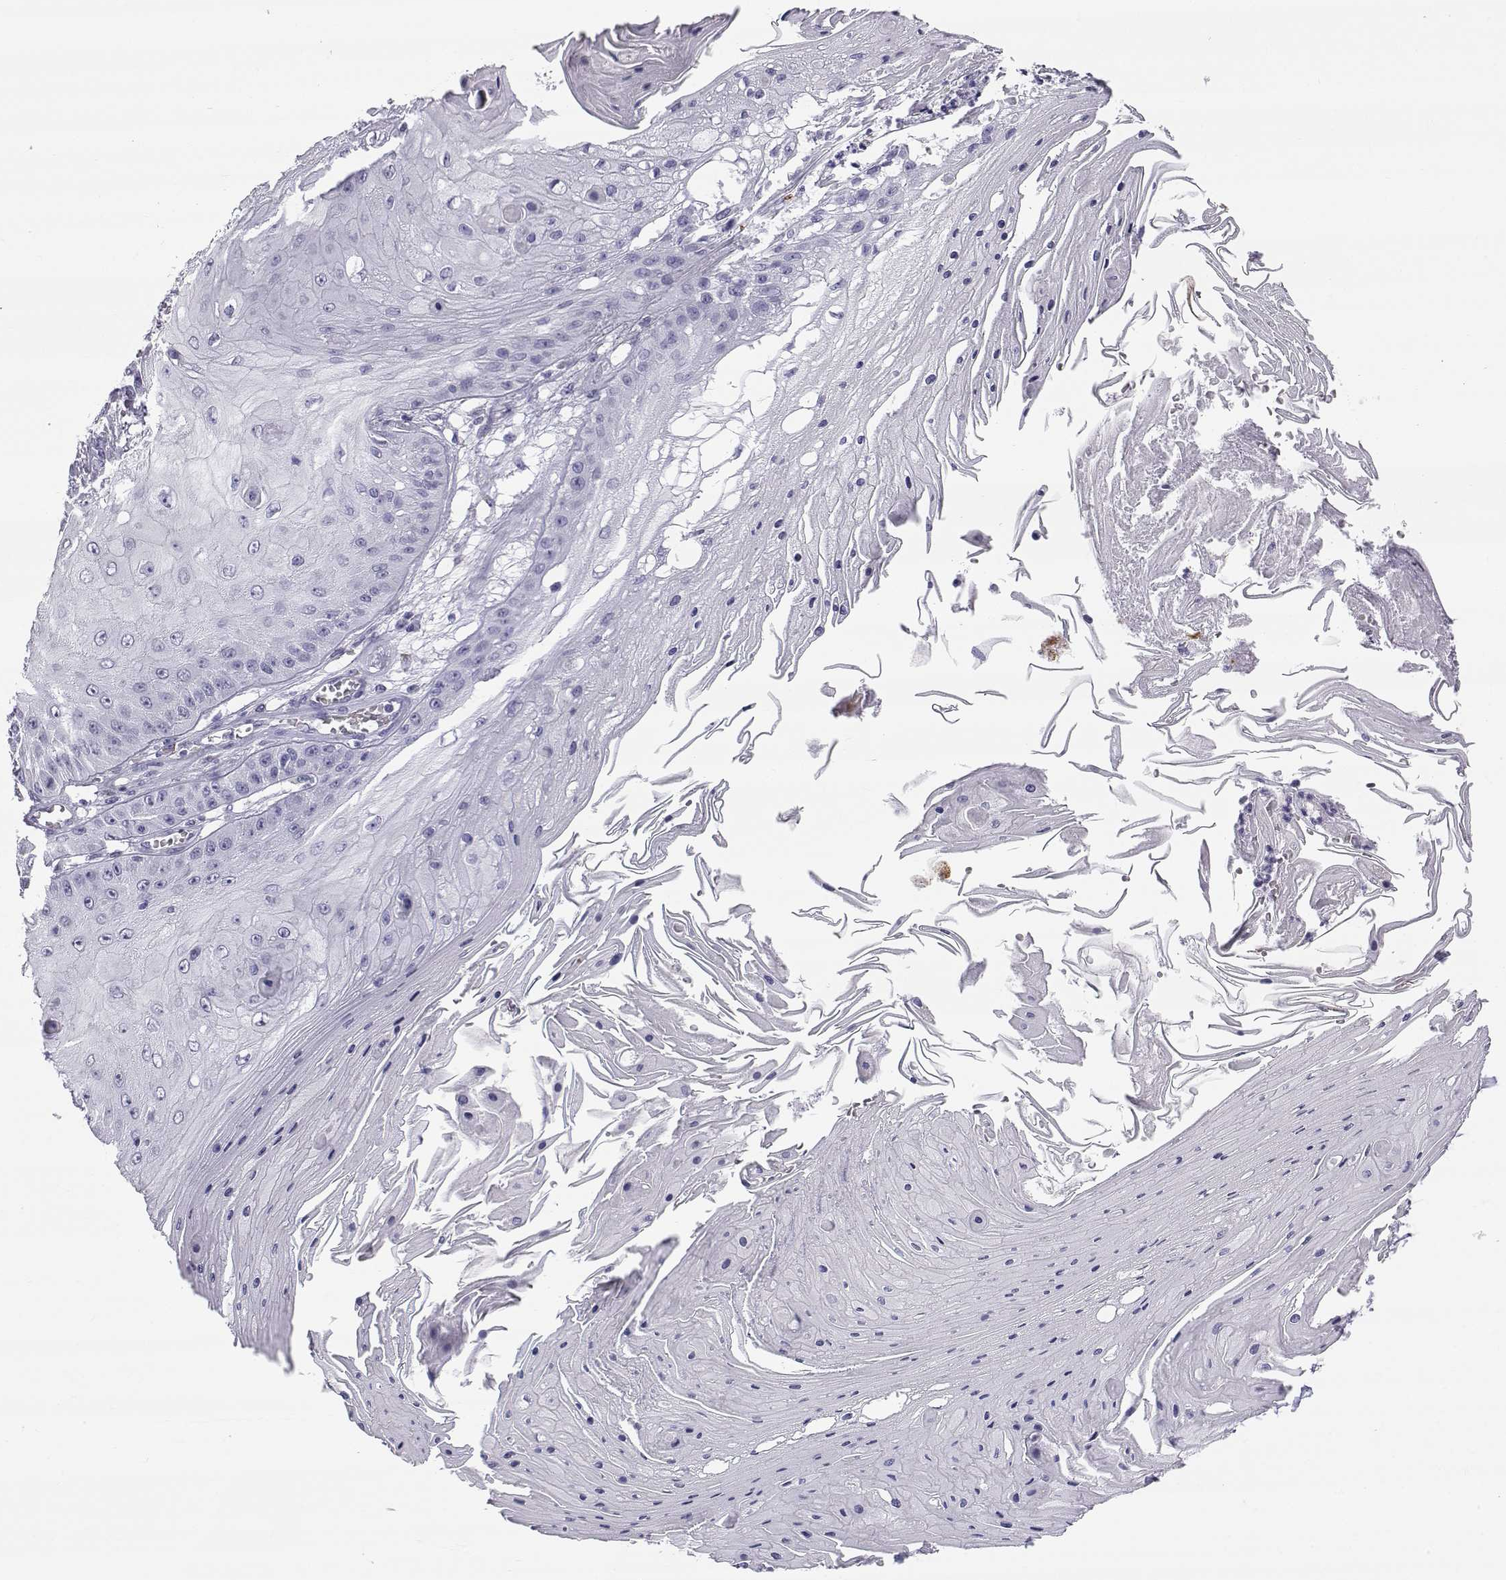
{"staining": {"intensity": "negative", "quantity": "none", "location": "none"}, "tissue": "skin cancer", "cell_type": "Tumor cells", "image_type": "cancer", "snomed": [{"axis": "morphology", "description": "Squamous cell carcinoma, NOS"}, {"axis": "topography", "description": "Skin"}], "caption": "This is an immunohistochemistry (IHC) histopathology image of skin cancer (squamous cell carcinoma). There is no expression in tumor cells.", "gene": "RNASE12", "patient": {"sex": "male", "age": 70}}